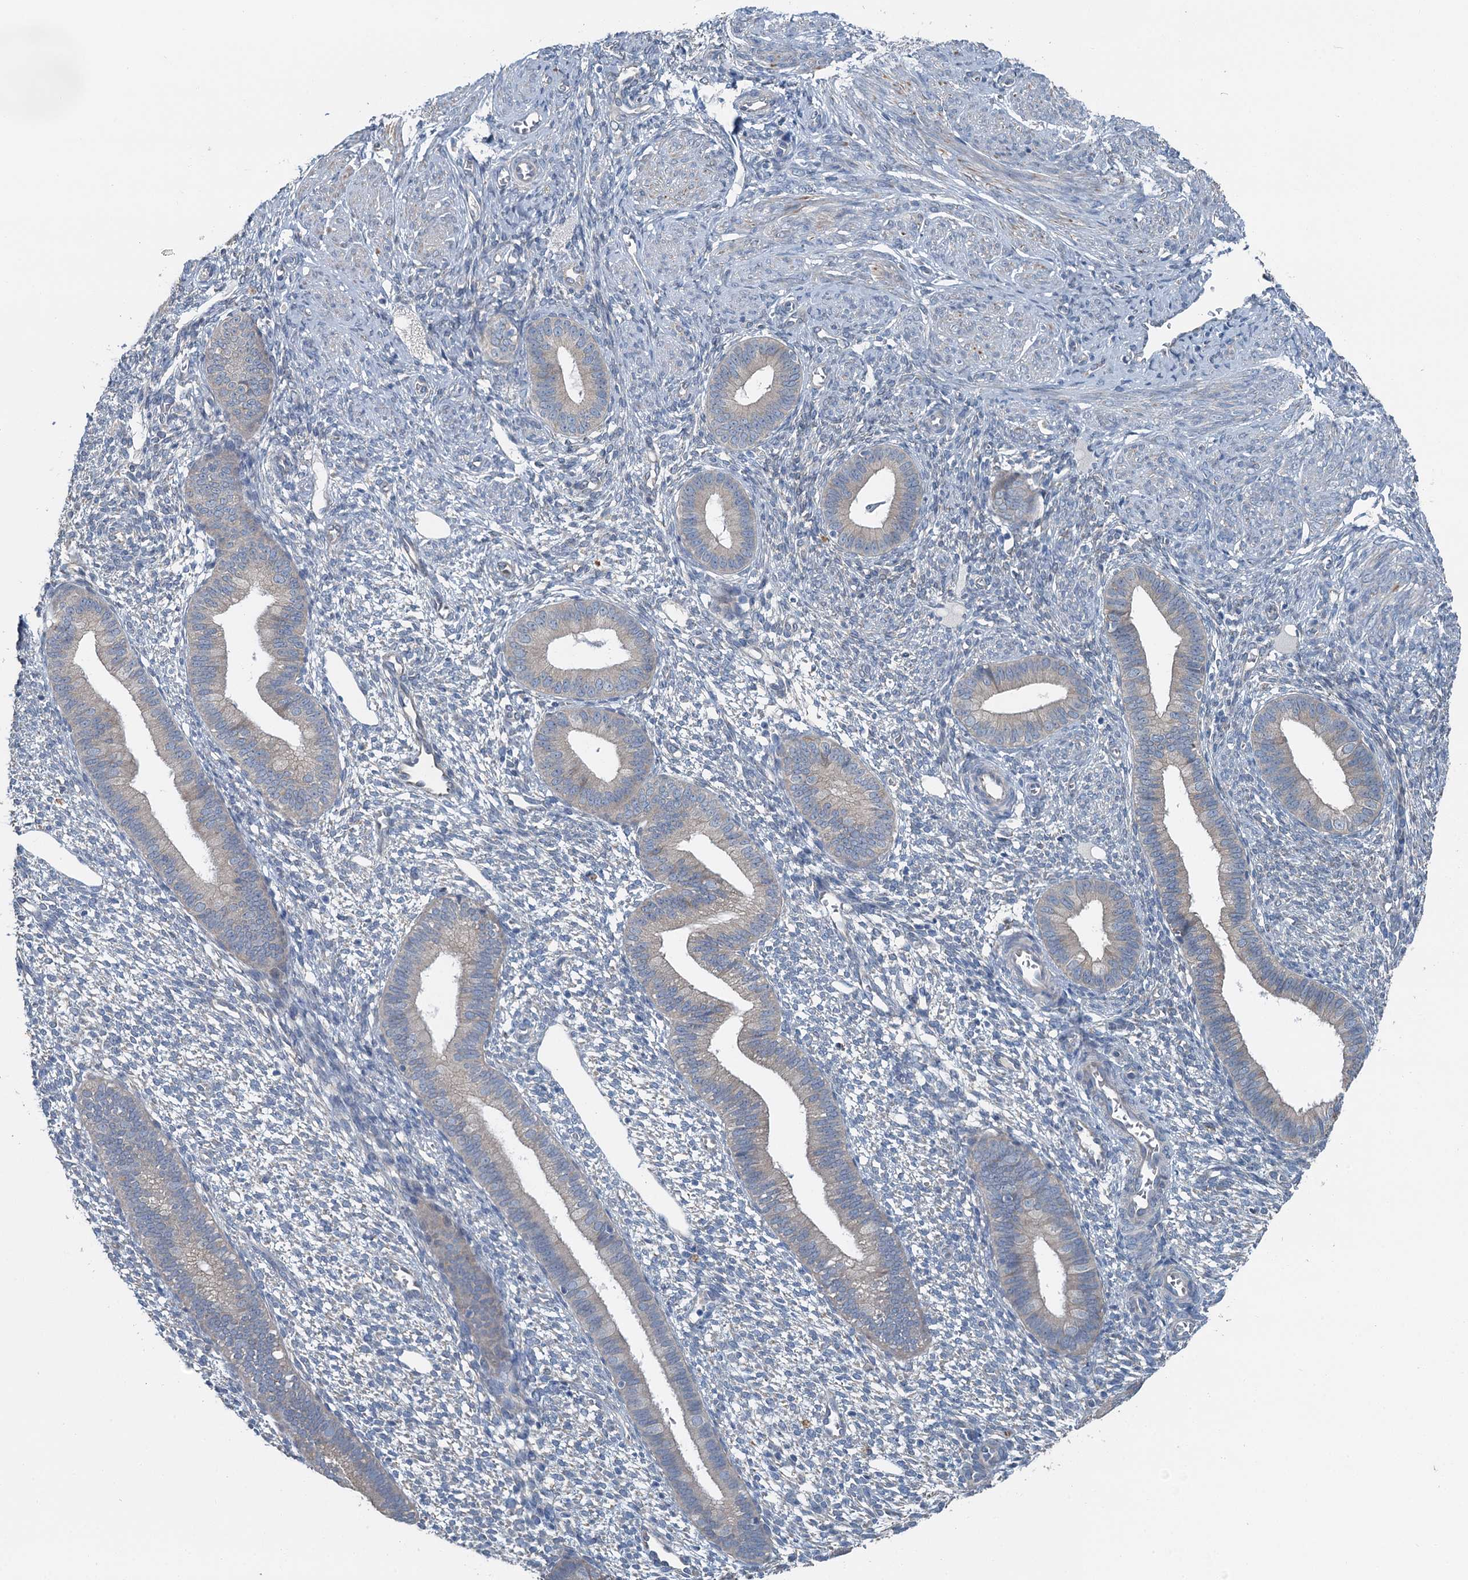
{"staining": {"intensity": "negative", "quantity": "none", "location": "none"}, "tissue": "endometrium", "cell_type": "Cells in endometrial stroma", "image_type": "normal", "snomed": [{"axis": "morphology", "description": "Normal tissue, NOS"}, {"axis": "topography", "description": "Endometrium"}], "caption": "High magnification brightfield microscopy of benign endometrium stained with DAB (3,3'-diaminobenzidine) (brown) and counterstained with hematoxylin (blue): cells in endometrial stroma show no significant expression. The staining is performed using DAB brown chromogen with nuclei counter-stained in using hematoxylin.", "gene": "C6orf120", "patient": {"sex": "female", "age": 46}}